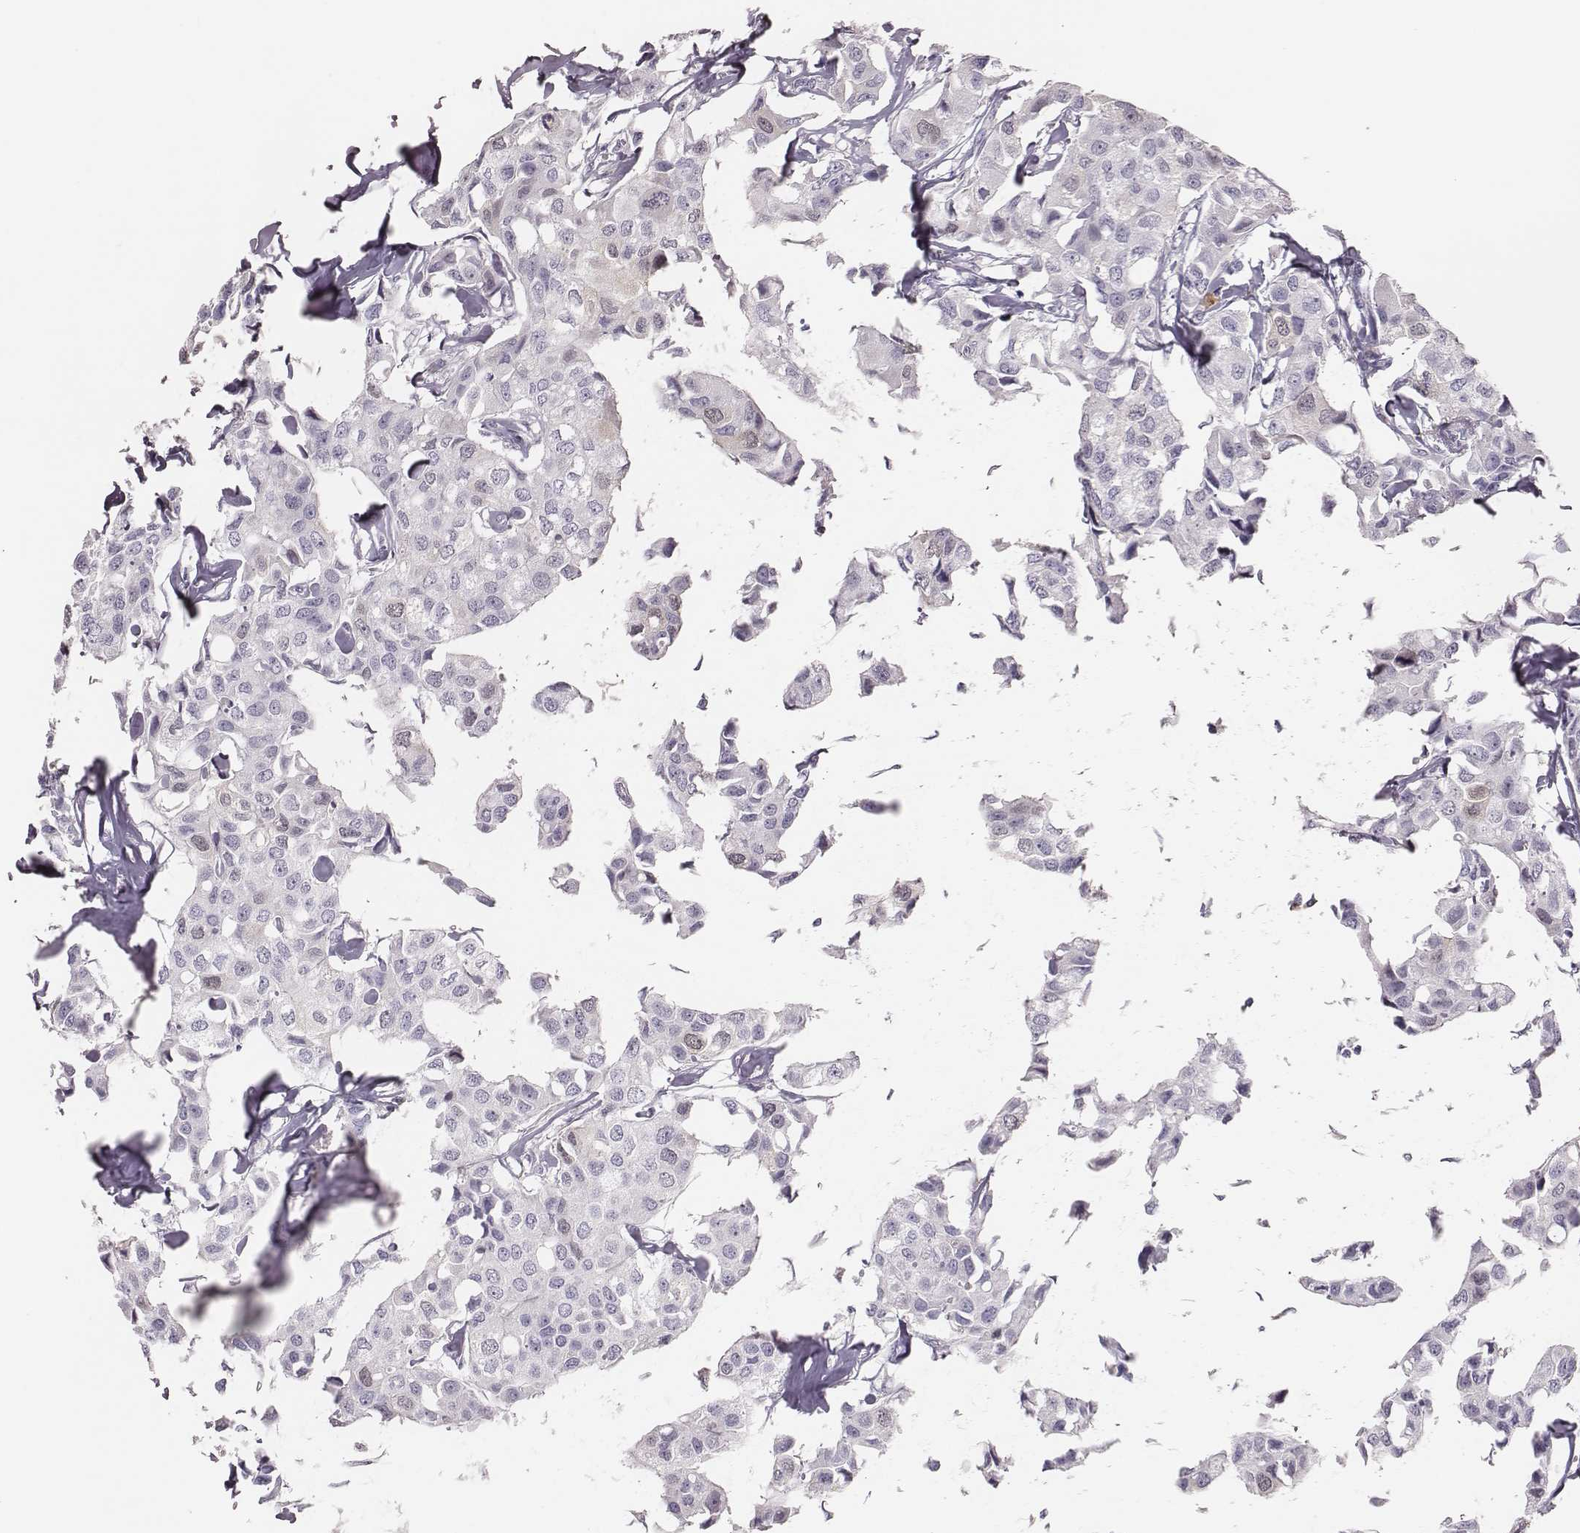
{"staining": {"intensity": "negative", "quantity": "none", "location": "none"}, "tissue": "breast cancer", "cell_type": "Tumor cells", "image_type": "cancer", "snomed": [{"axis": "morphology", "description": "Duct carcinoma"}, {"axis": "topography", "description": "Breast"}], "caption": "IHC of human breast cancer (invasive ductal carcinoma) demonstrates no expression in tumor cells.", "gene": "PBK", "patient": {"sex": "female", "age": 80}}